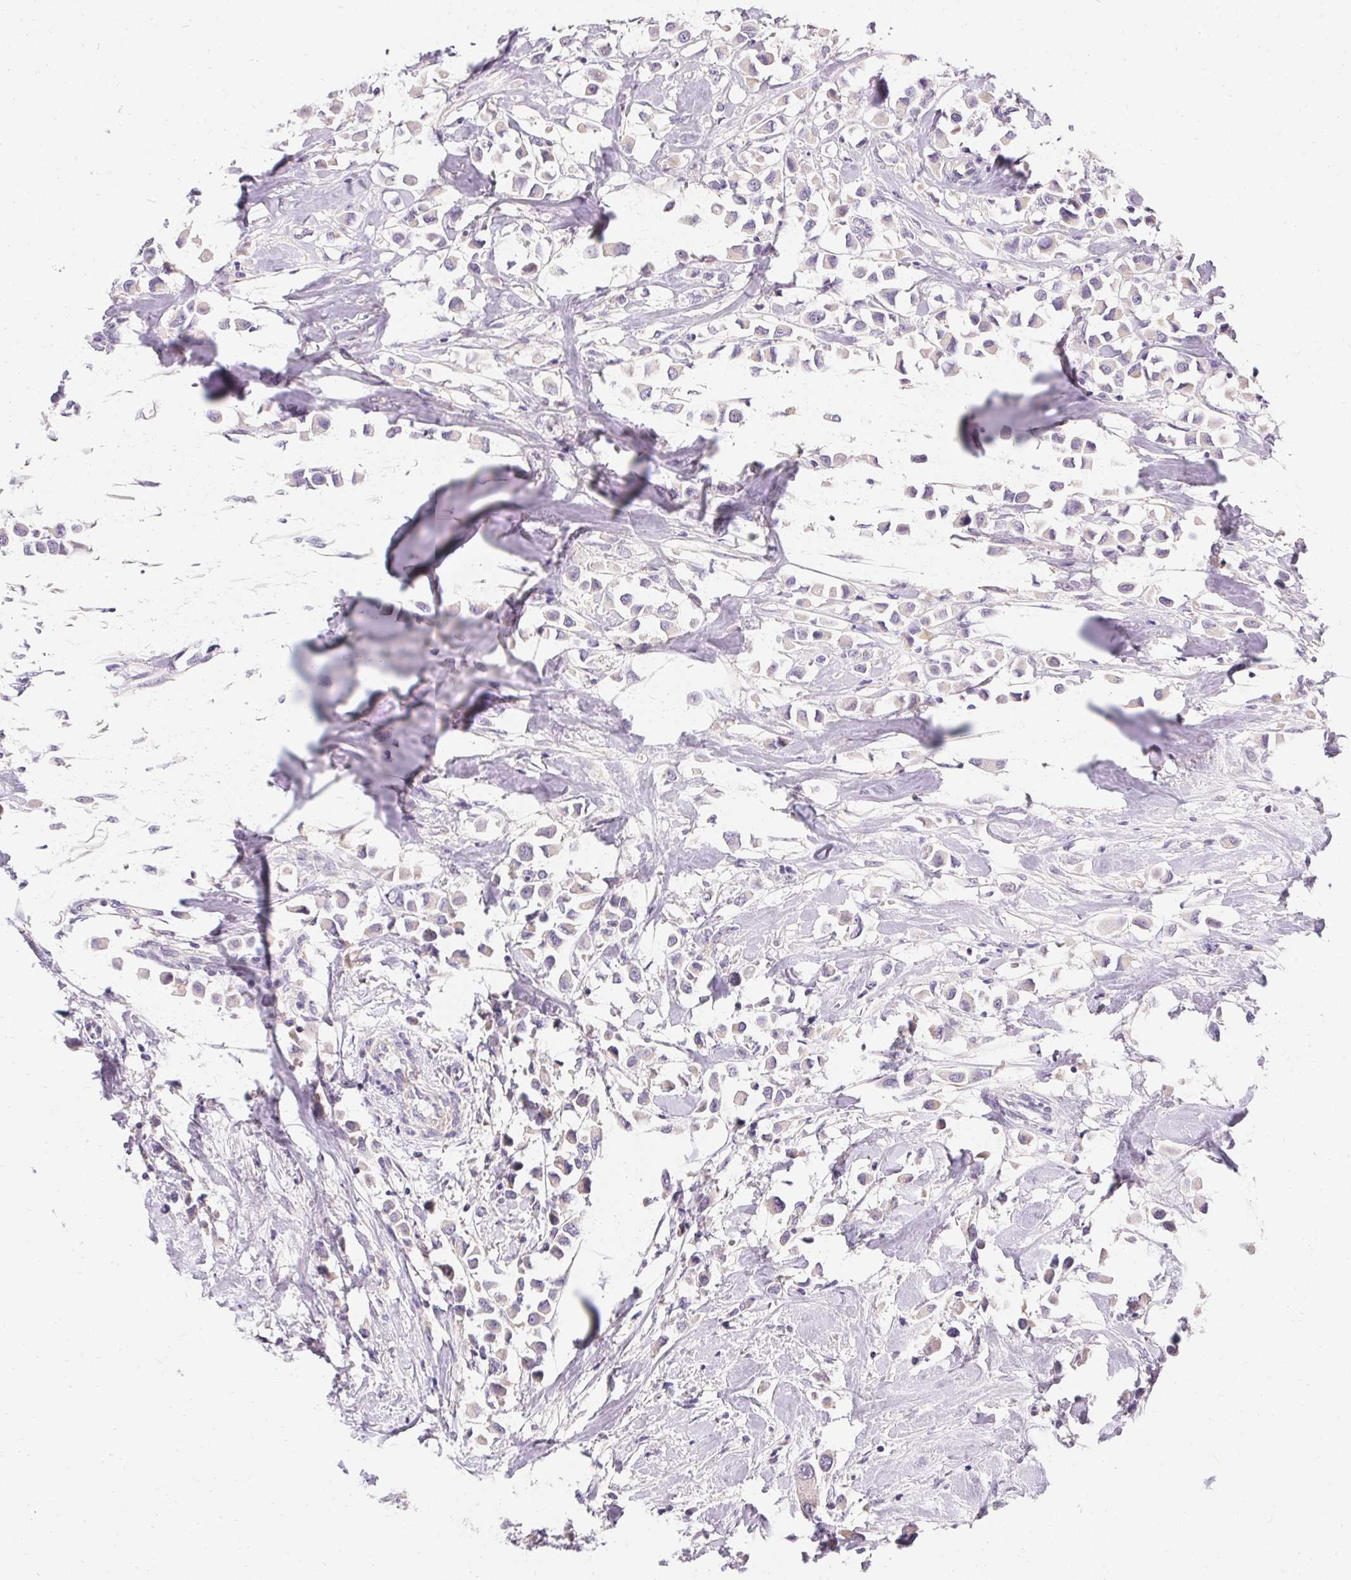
{"staining": {"intensity": "weak", "quantity": "<25%", "location": "cytoplasmic/membranous"}, "tissue": "breast cancer", "cell_type": "Tumor cells", "image_type": "cancer", "snomed": [{"axis": "morphology", "description": "Duct carcinoma"}, {"axis": "topography", "description": "Breast"}], "caption": "DAB immunohistochemical staining of intraductal carcinoma (breast) demonstrates no significant positivity in tumor cells. (DAB (3,3'-diaminobenzidine) immunohistochemistry visualized using brightfield microscopy, high magnification).", "gene": "TRIP13", "patient": {"sex": "female", "age": 61}}